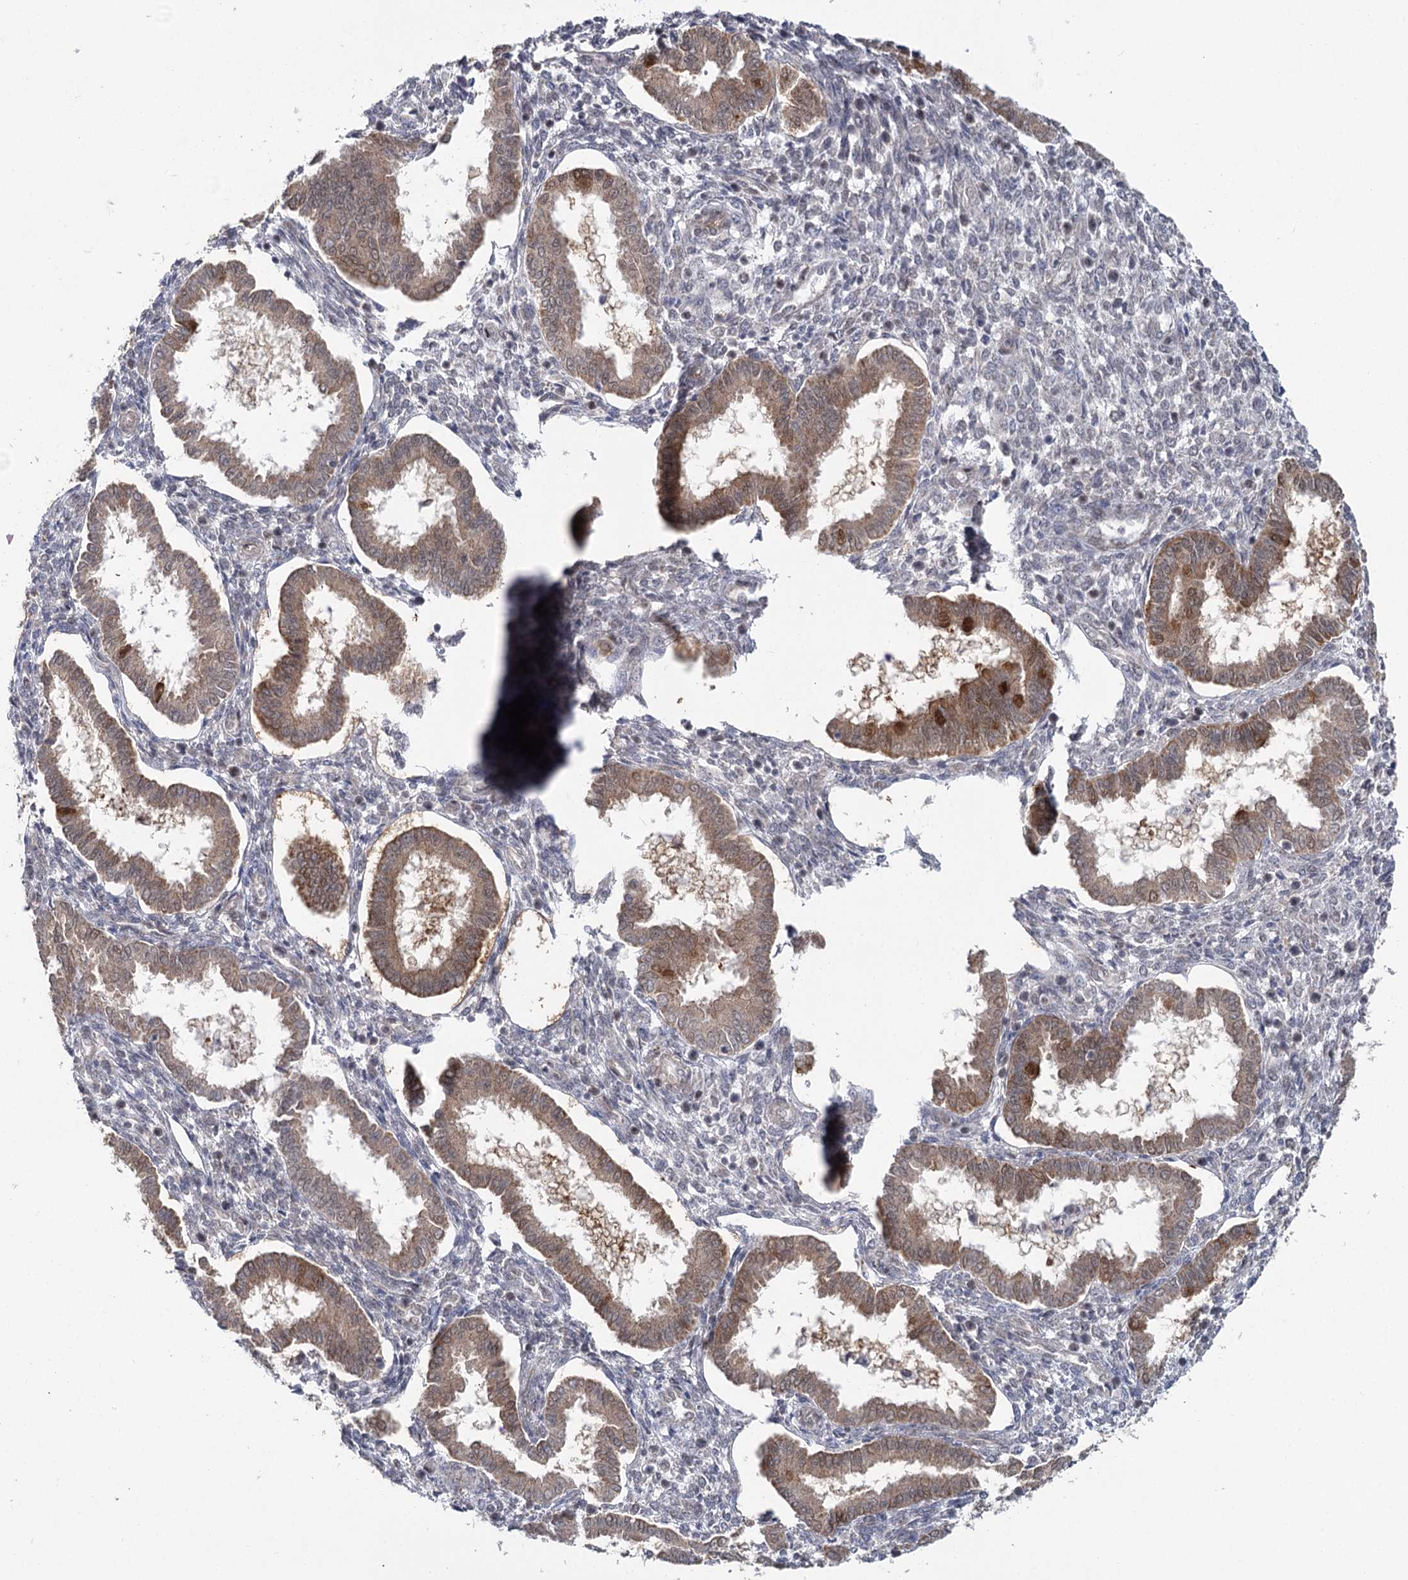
{"staining": {"intensity": "negative", "quantity": "none", "location": "none"}, "tissue": "endometrium", "cell_type": "Cells in endometrial stroma", "image_type": "normal", "snomed": [{"axis": "morphology", "description": "Normal tissue, NOS"}, {"axis": "topography", "description": "Endometrium"}], "caption": "An IHC image of benign endometrium is shown. There is no staining in cells in endometrial stroma of endometrium.", "gene": "TBC1D9B", "patient": {"sex": "female", "age": 24}}